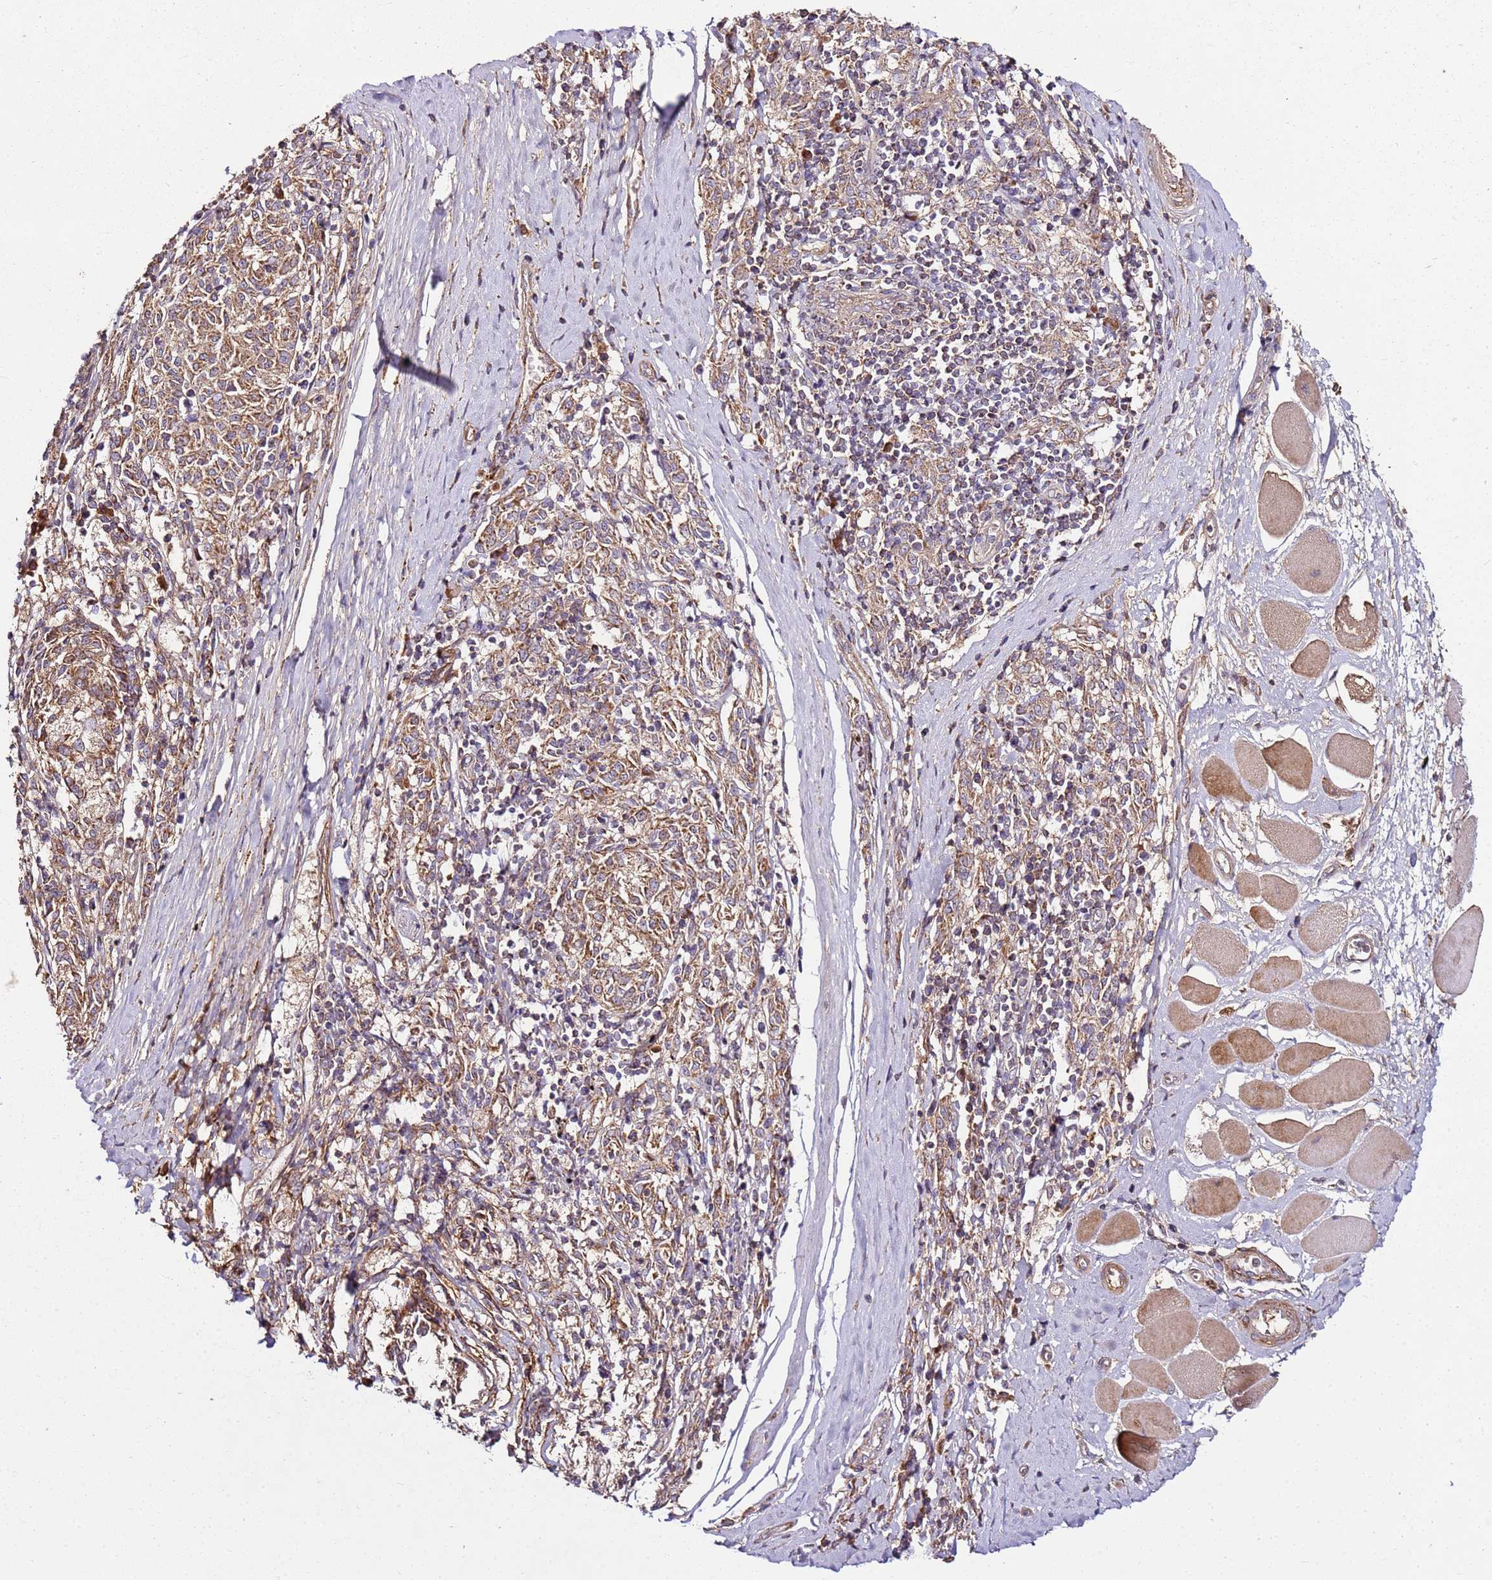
{"staining": {"intensity": "moderate", "quantity": ">75%", "location": "cytoplasmic/membranous"}, "tissue": "melanoma", "cell_type": "Tumor cells", "image_type": "cancer", "snomed": [{"axis": "morphology", "description": "Malignant melanoma, NOS"}, {"axis": "topography", "description": "Skin"}], "caption": "The immunohistochemical stain shows moderate cytoplasmic/membranous positivity in tumor cells of melanoma tissue.", "gene": "KRTAP21-3", "patient": {"sex": "female", "age": 72}}